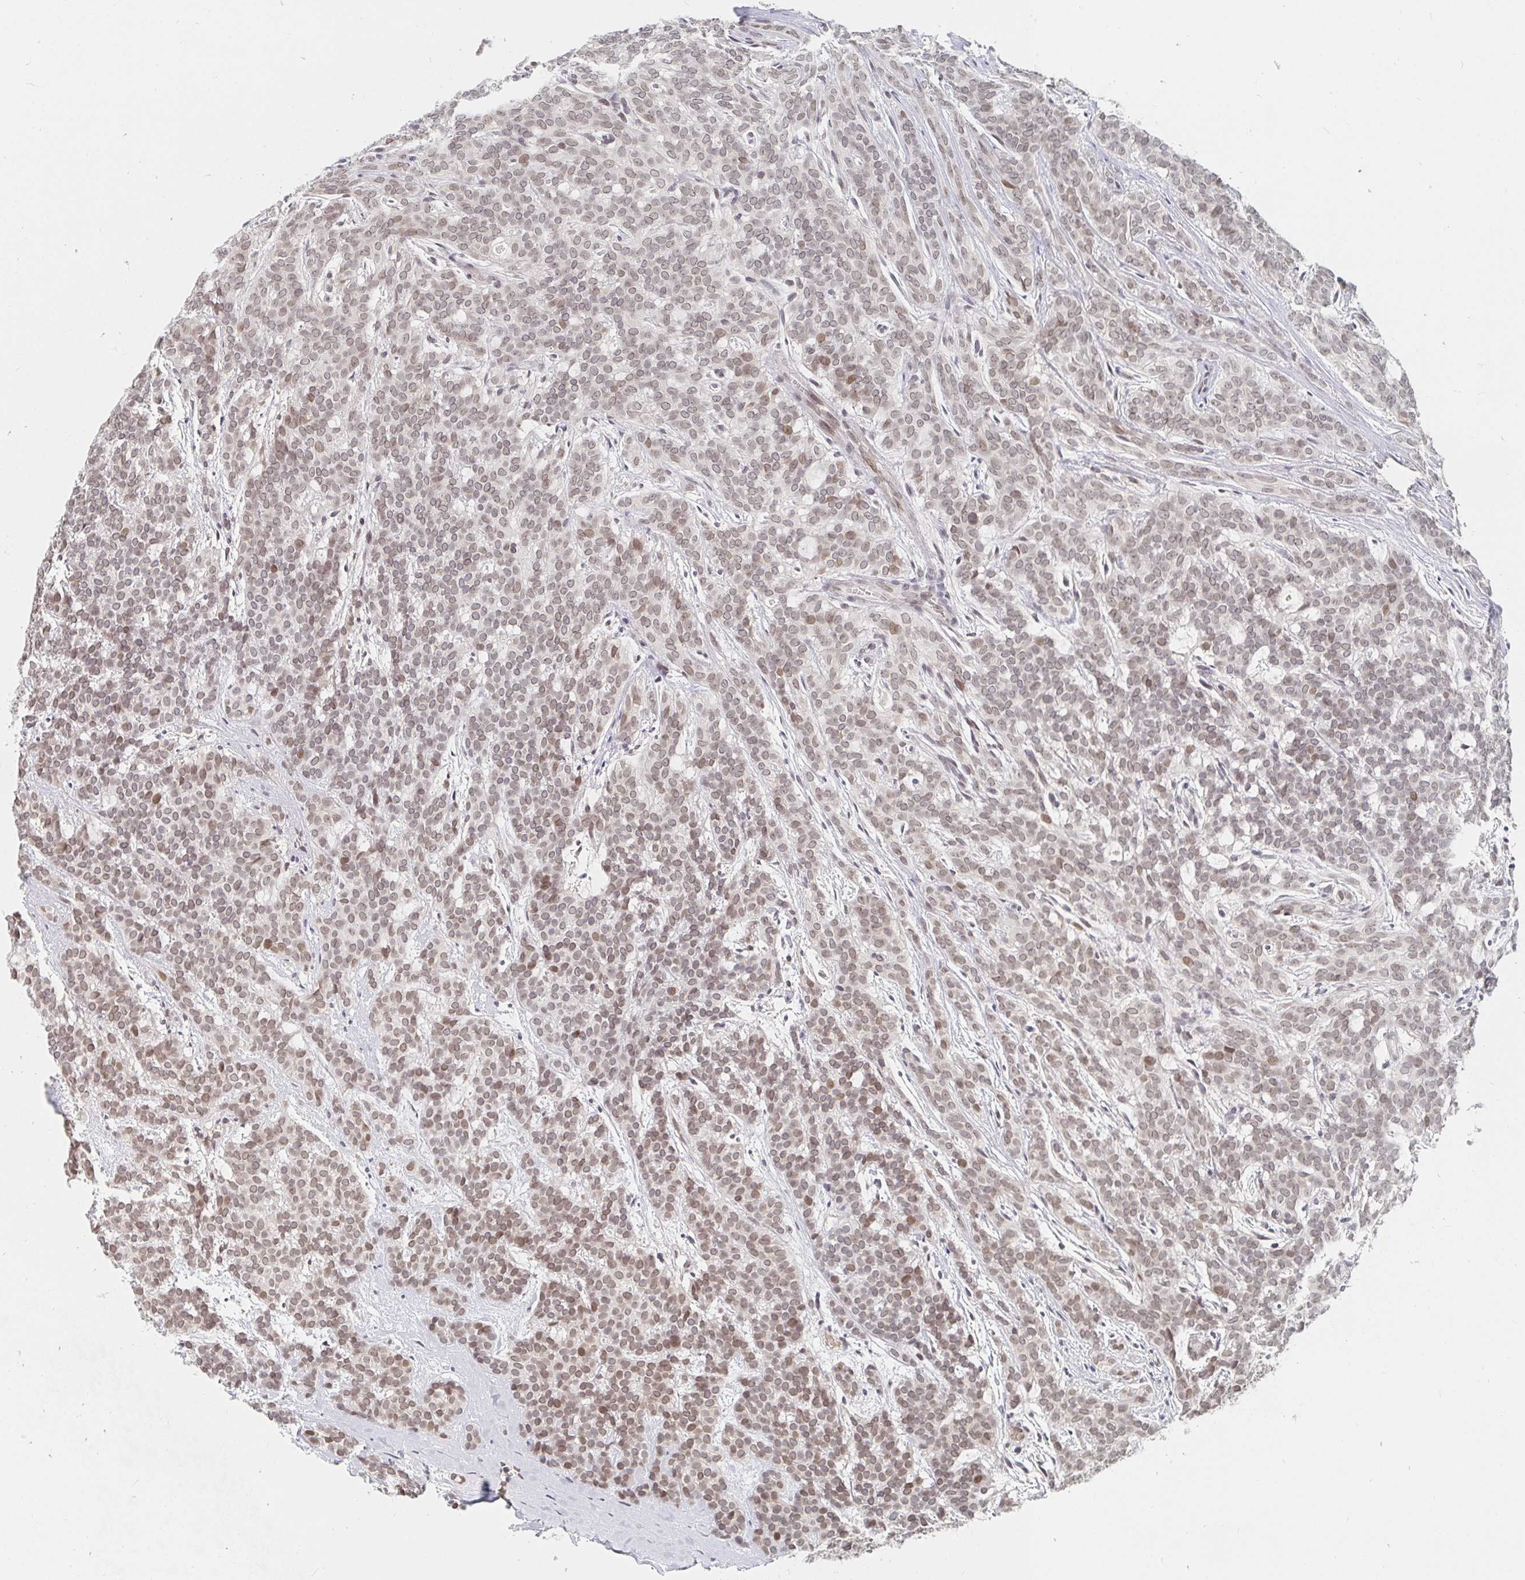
{"staining": {"intensity": "weak", "quantity": "25%-75%", "location": "nuclear"}, "tissue": "head and neck cancer", "cell_type": "Tumor cells", "image_type": "cancer", "snomed": [{"axis": "morphology", "description": "Normal tissue, NOS"}, {"axis": "morphology", "description": "Adenocarcinoma, NOS"}, {"axis": "topography", "description": "Oral tissue"}, {"axis": "topography", "description": "Head-Neck"}], "caption": "Immunohistochemical staining of human head and neck cancer shows weak nuclear protein expression in about 25%-75% of tumor cells. The staining is performed using DAB brown chromogen to label protein expression. The nuclei are counter-stained blue using hematoxylin.", "gene": "CHD2", "patient": {"sex": "female", "age": 57}}